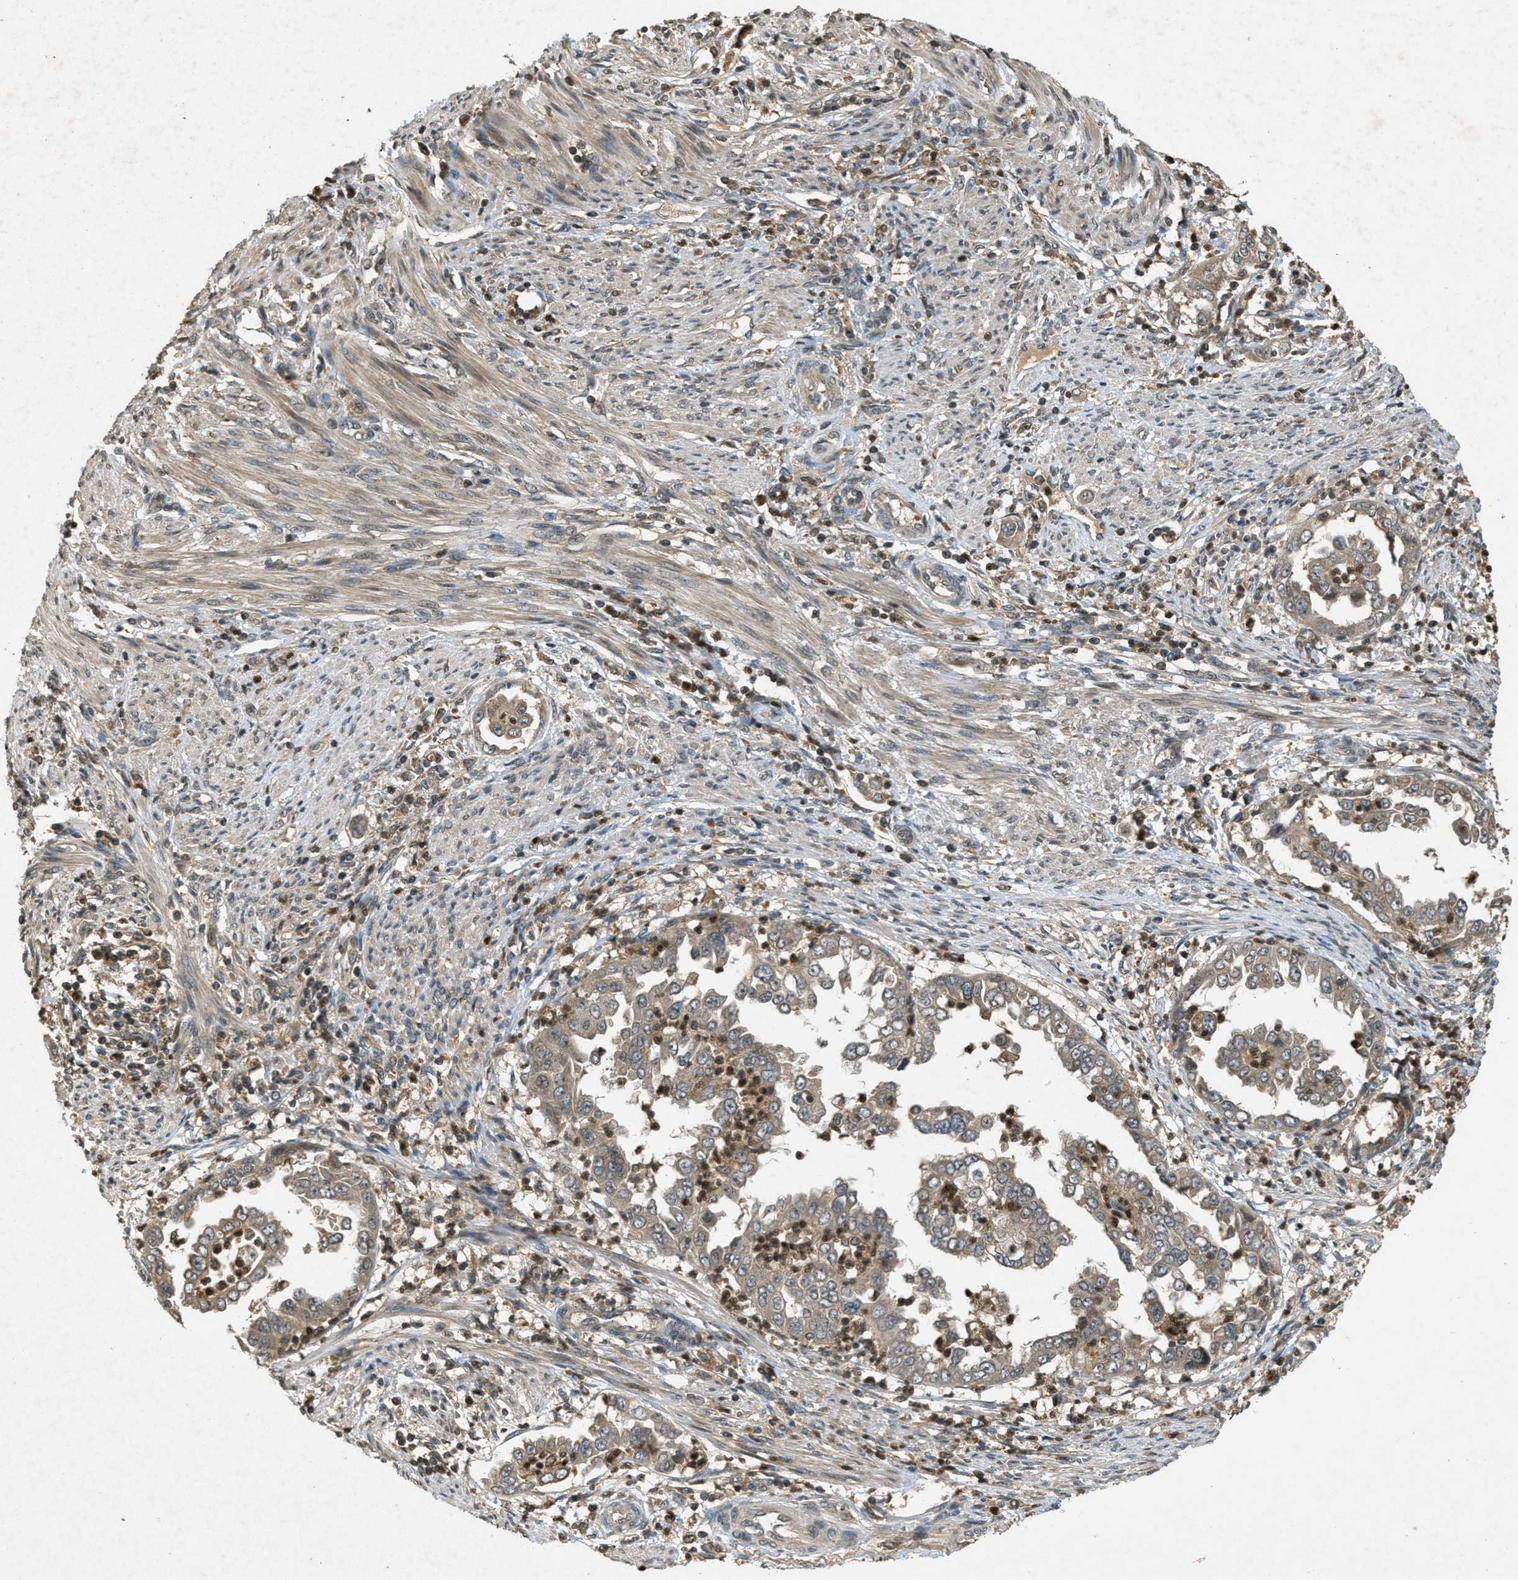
{"staining": {"intensity": "moderate", "quantity": ">75%", "location": "cytoplasmic/membranous"}, "tissue": "endometrial cancer", "cell_type": "Tumor cells", "image_type": "cancer", "snomed": [{"axis": "morphology", "description": "Adenocarcinoma, NOS"}, {"axis": "topography", "description": "Endometrium"}], "caption": "Immunohistochemistry of human endometrial cancer exhibits medium levels of moderate cytoplasmic/membranous positivity in approximately >75% of tumor cells.", "gene": "ATG7", "patient": {"sex": "female", "age": 85}}